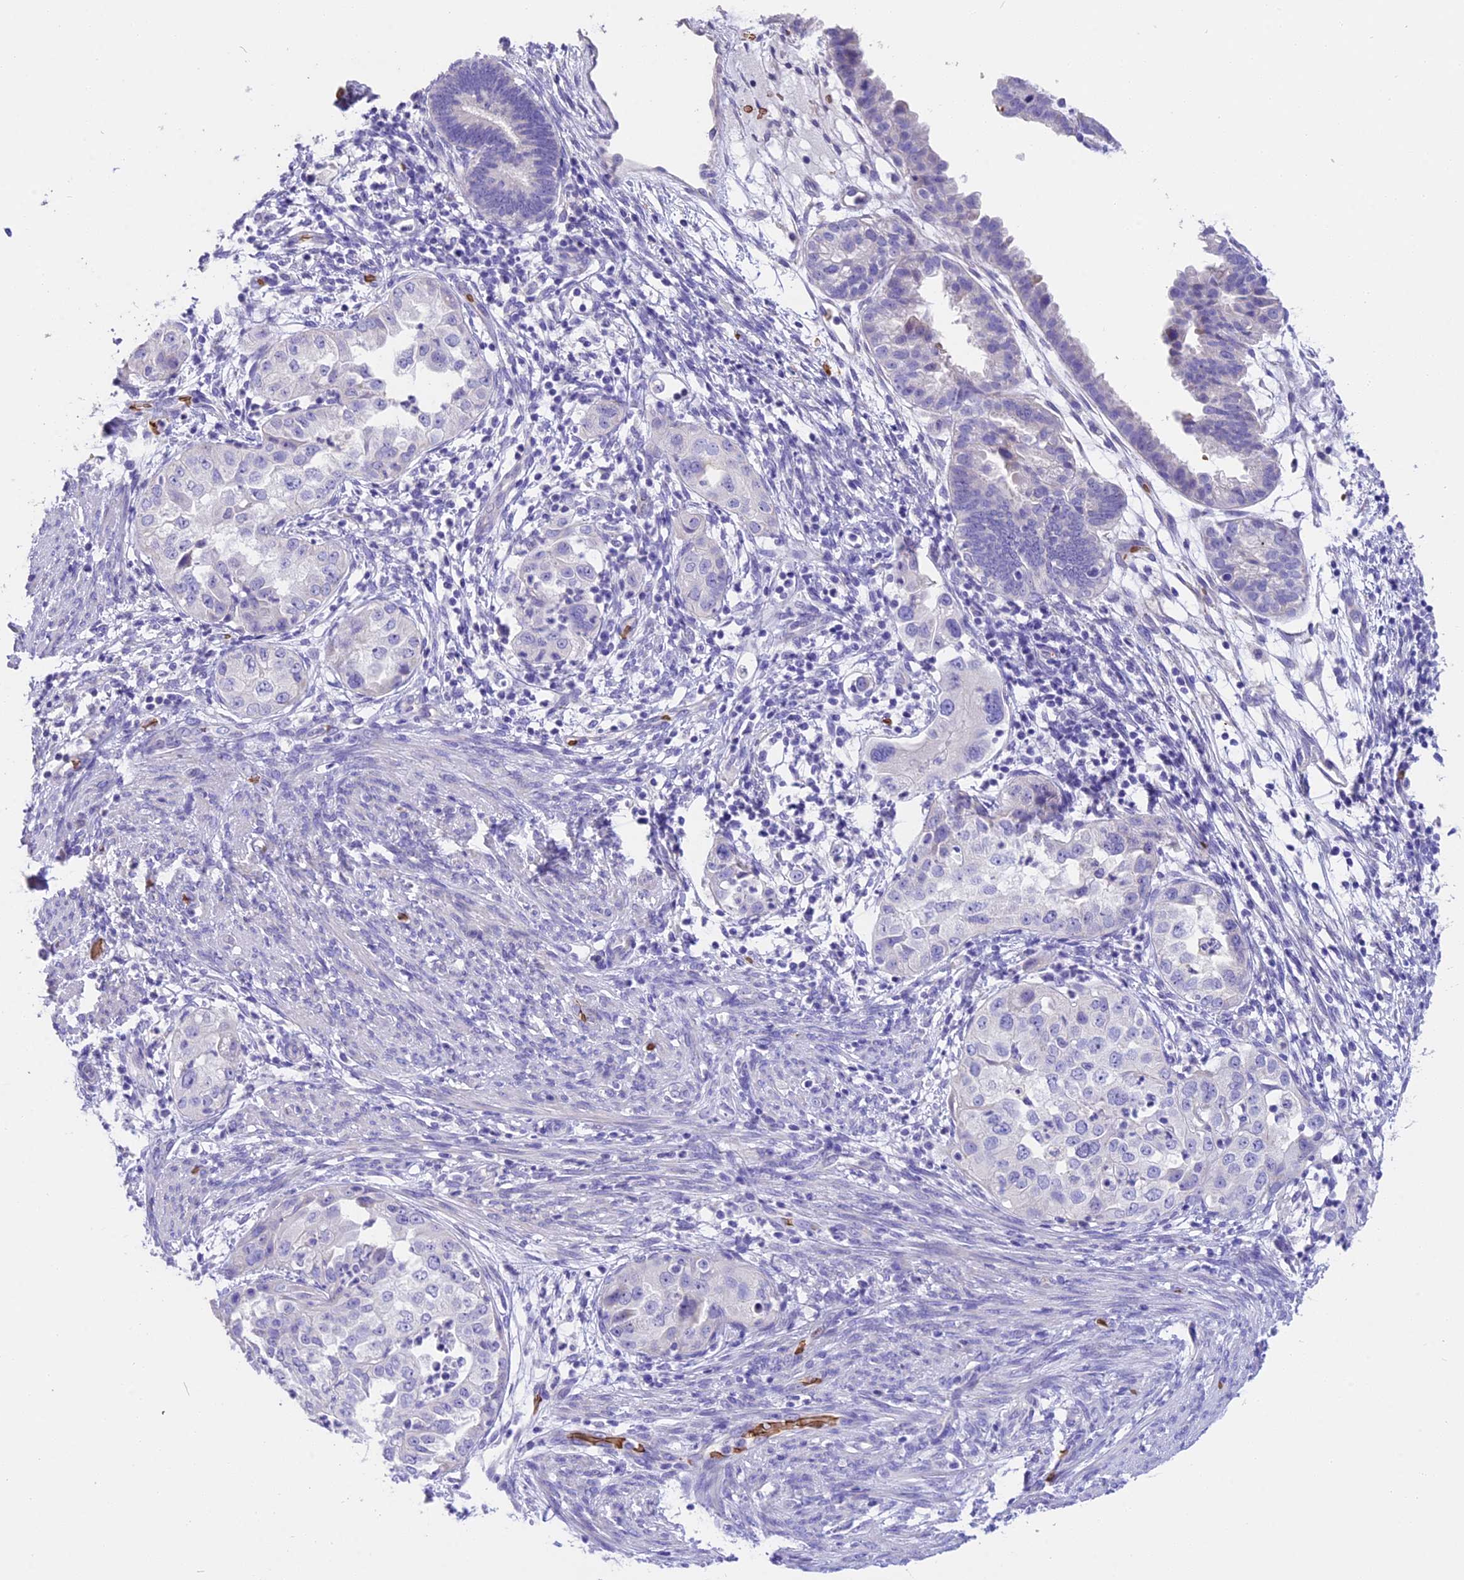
{"staining": {"intensity": "negative", "quantity": "none", "location": "none"}, "tissue": "endometrial cancer", "cell_type": "Tumor cells", "image_type": "cancer", "snomed": [{"axis": "morphology", "description": "Adenocarcinoma, NOS"}, {"axis": "topography", "description": "Endometrium"}], "caption": "High magnification brightfield microscopy of endometrial adenocarcinoma stained with DAB (brown) and counterstained with hematoxylin (blue): tumor cells show no significant expression.", "gene": "TNNC2", "patient": {"sex": "female", "age": 85}}